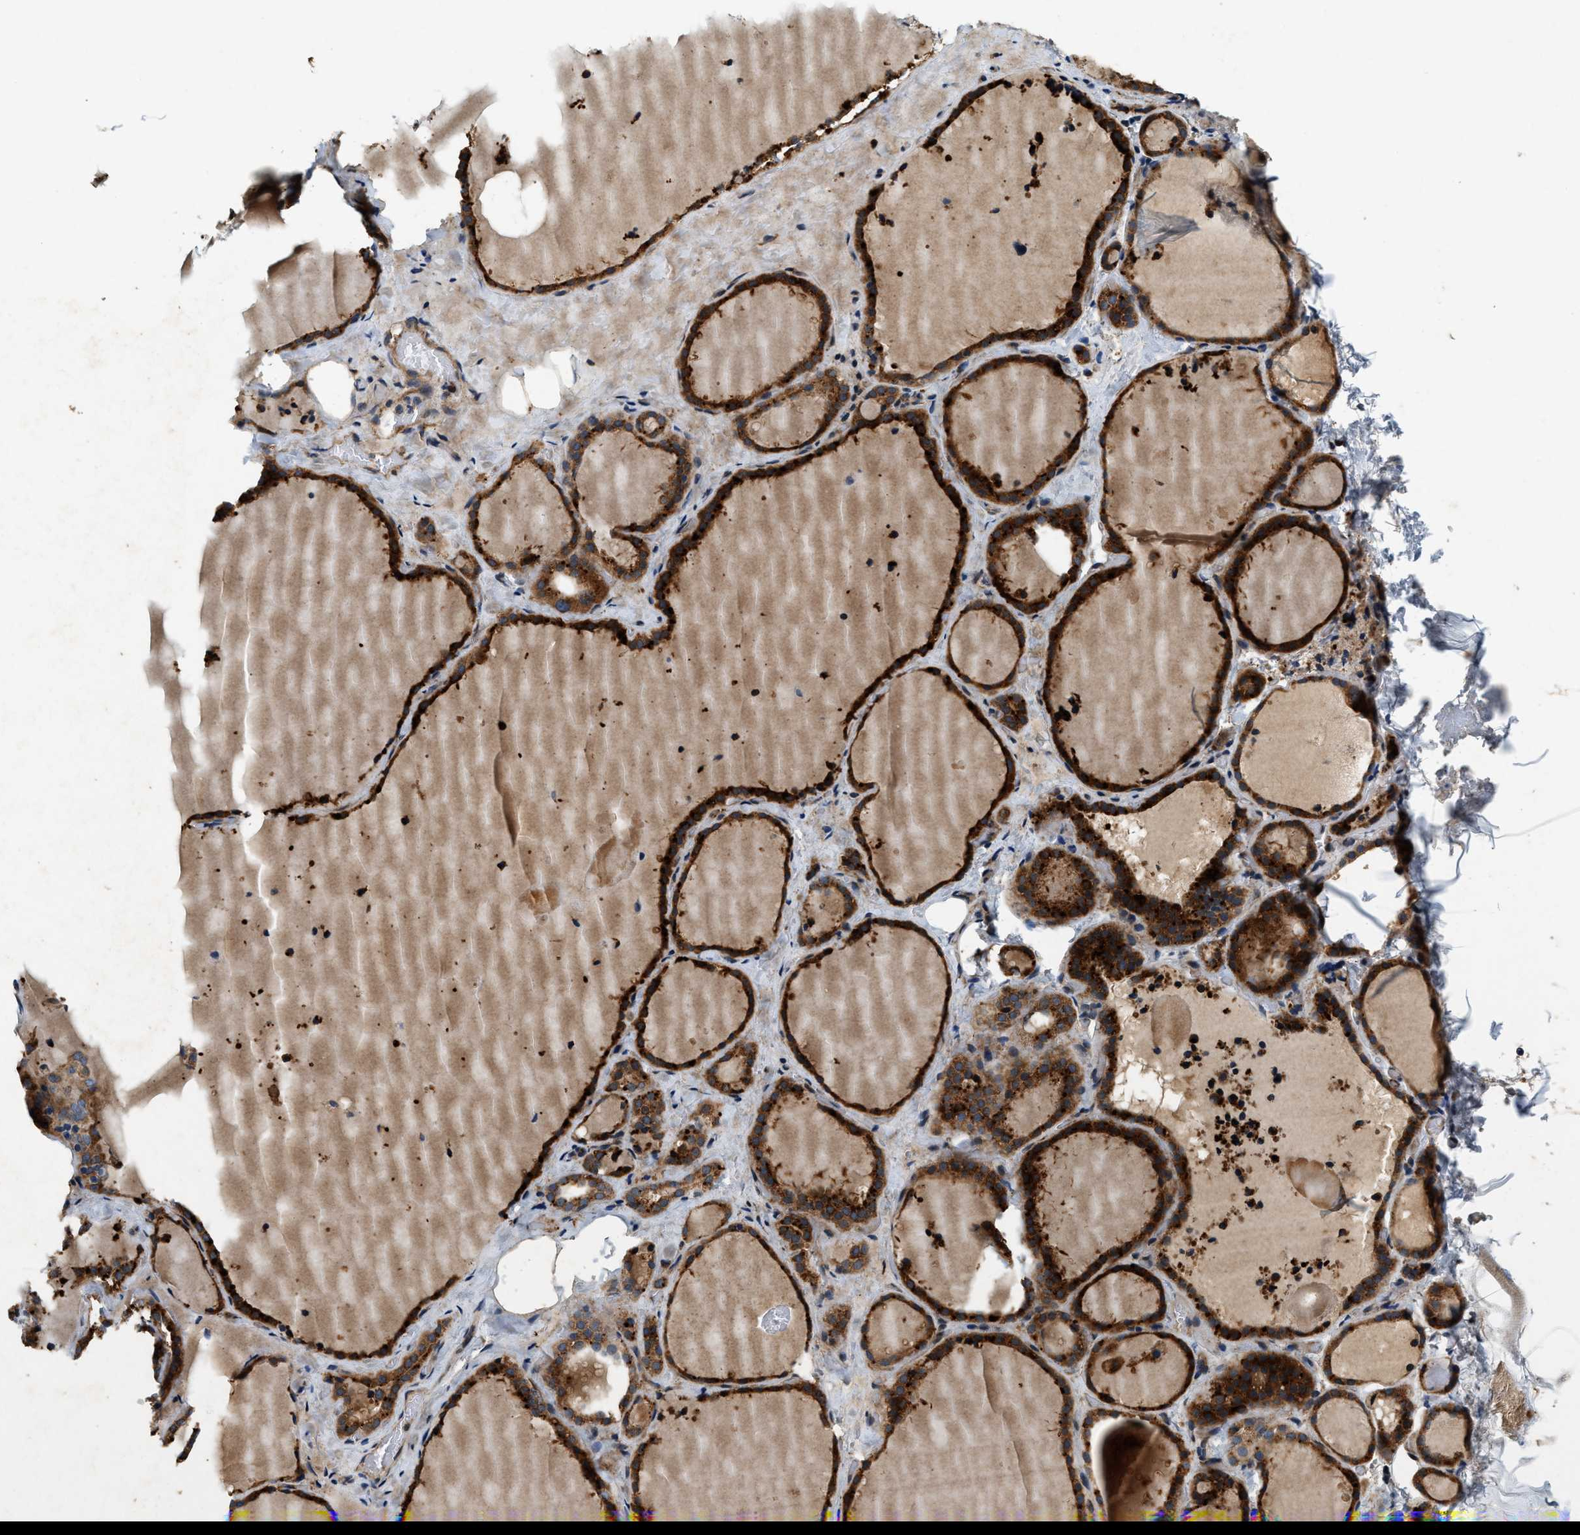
{"staining": {"intensity": "strong", "quantity": ">75%", "location": "cytoplasmic/membranous"}, "tissue": "thyroid gland", "cell_type": "Glandular cells", "image_type": "normal", "snomed": [{"axis": "morphology", "description": "Normal tissue, NOS"}, {"axis": "topography", "description": "Thyroid gland"}], "caption": "High-magnification brightfield microscopy of unremarkable thyroid gland stained with DAB (3,3'-diaminobenzidine) (brown) and counterstained with hematoxylin (blue). glandular cells exhibit strong cytoplasmic/membranous staining is appreciated in about>75% of cells.", "gene": "DUSP10", "patient": {"sex": "female", "age": 22}}